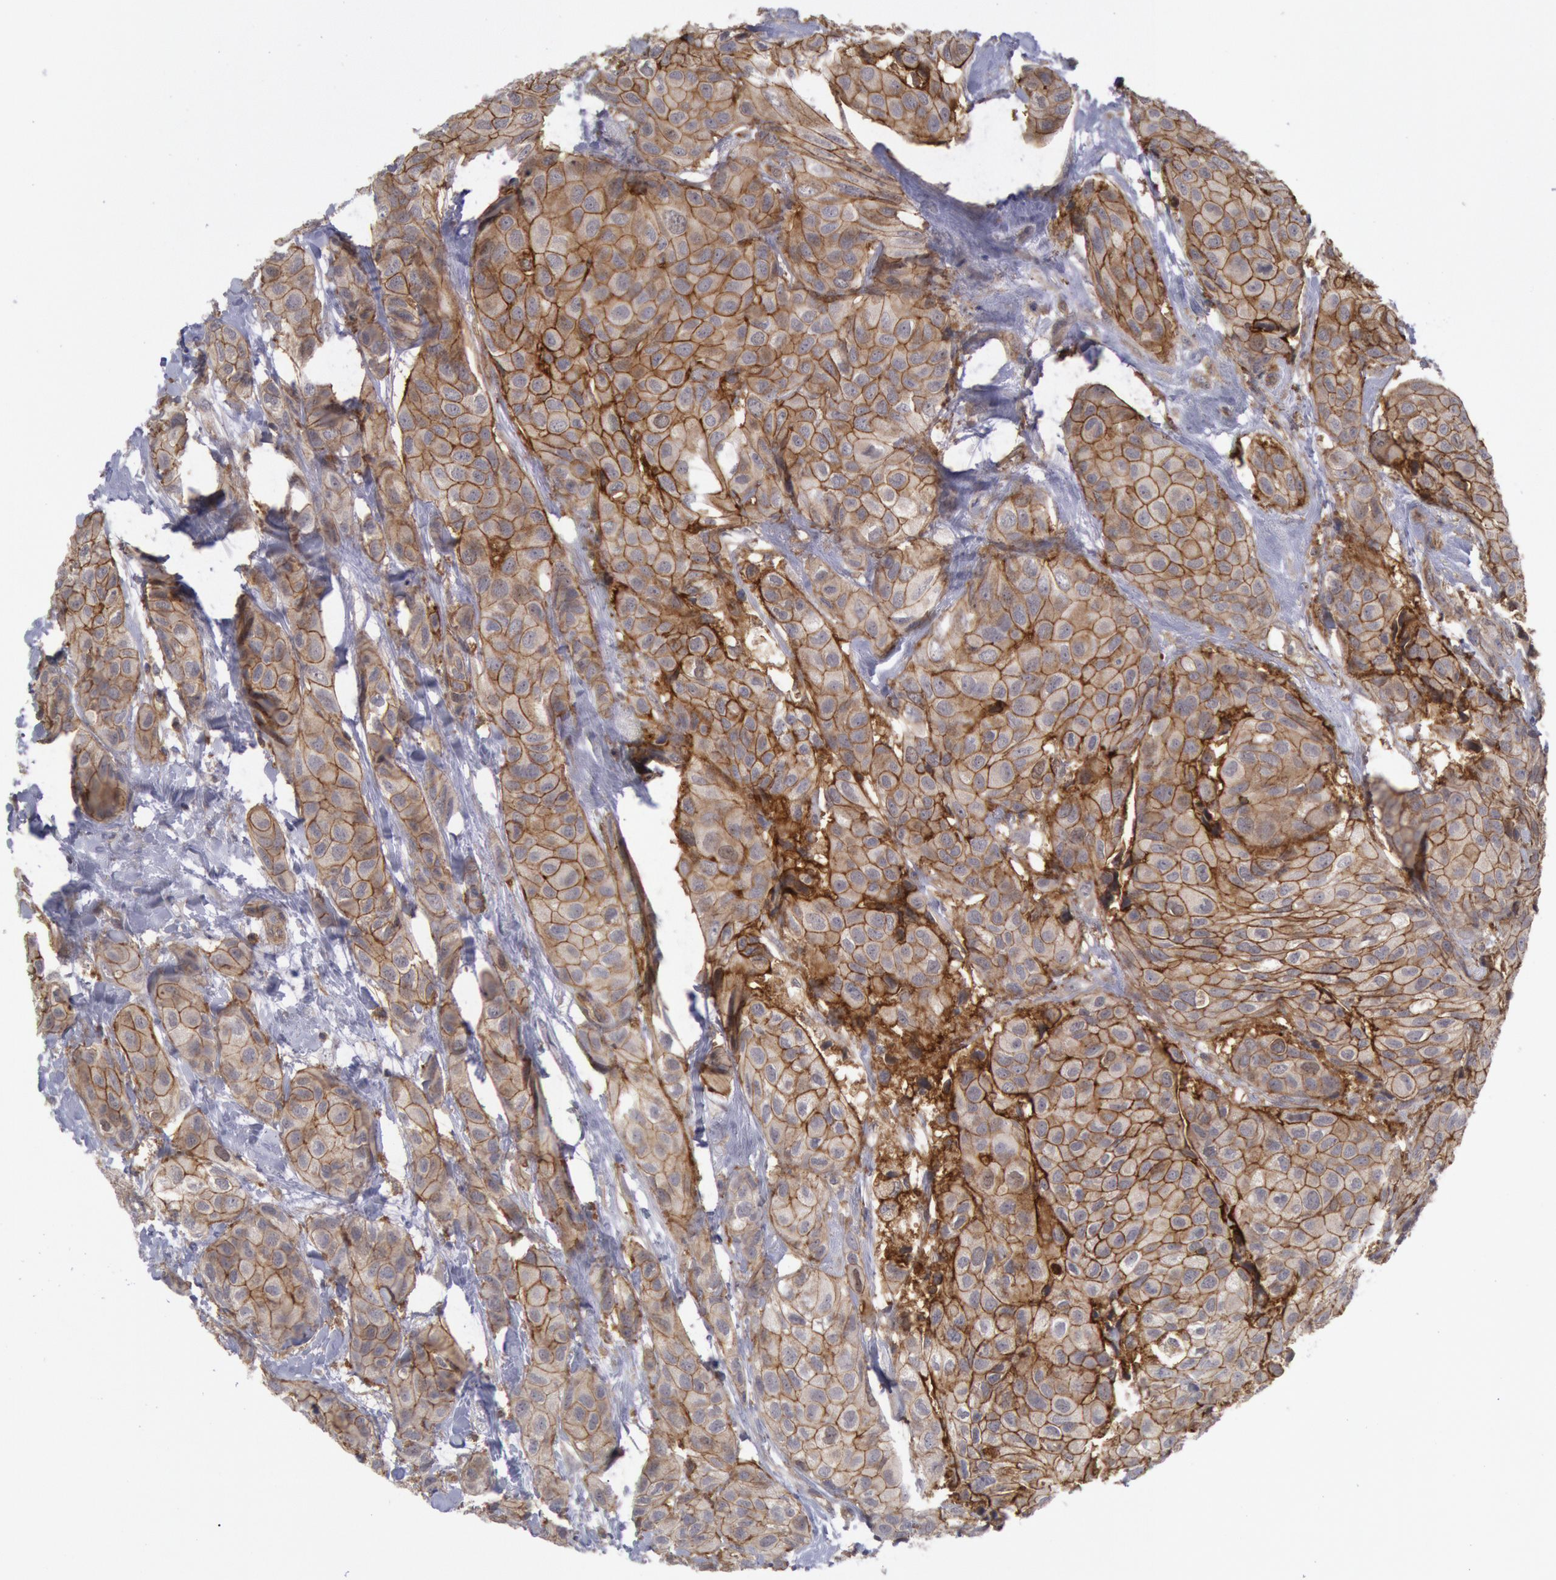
{"staining": {"intensity": "moderate", "quantity": ">75%", "location": "cytoplasmic/membranous"}, "tissue": "breast cancer", "cell_type": "Tumor cells", "image_type": "cancer", "snomed": [{"axis": "morphology", "description": "Duct carcinoma"}, {"axis": "topography", "description": "Breast"}], "caption": "Human breast intraductal carcinoma stained with a protein marker shows moderate staining in tumor cells.", "gene": "STX4", "patient": {"sex": "female", "age": 68}}